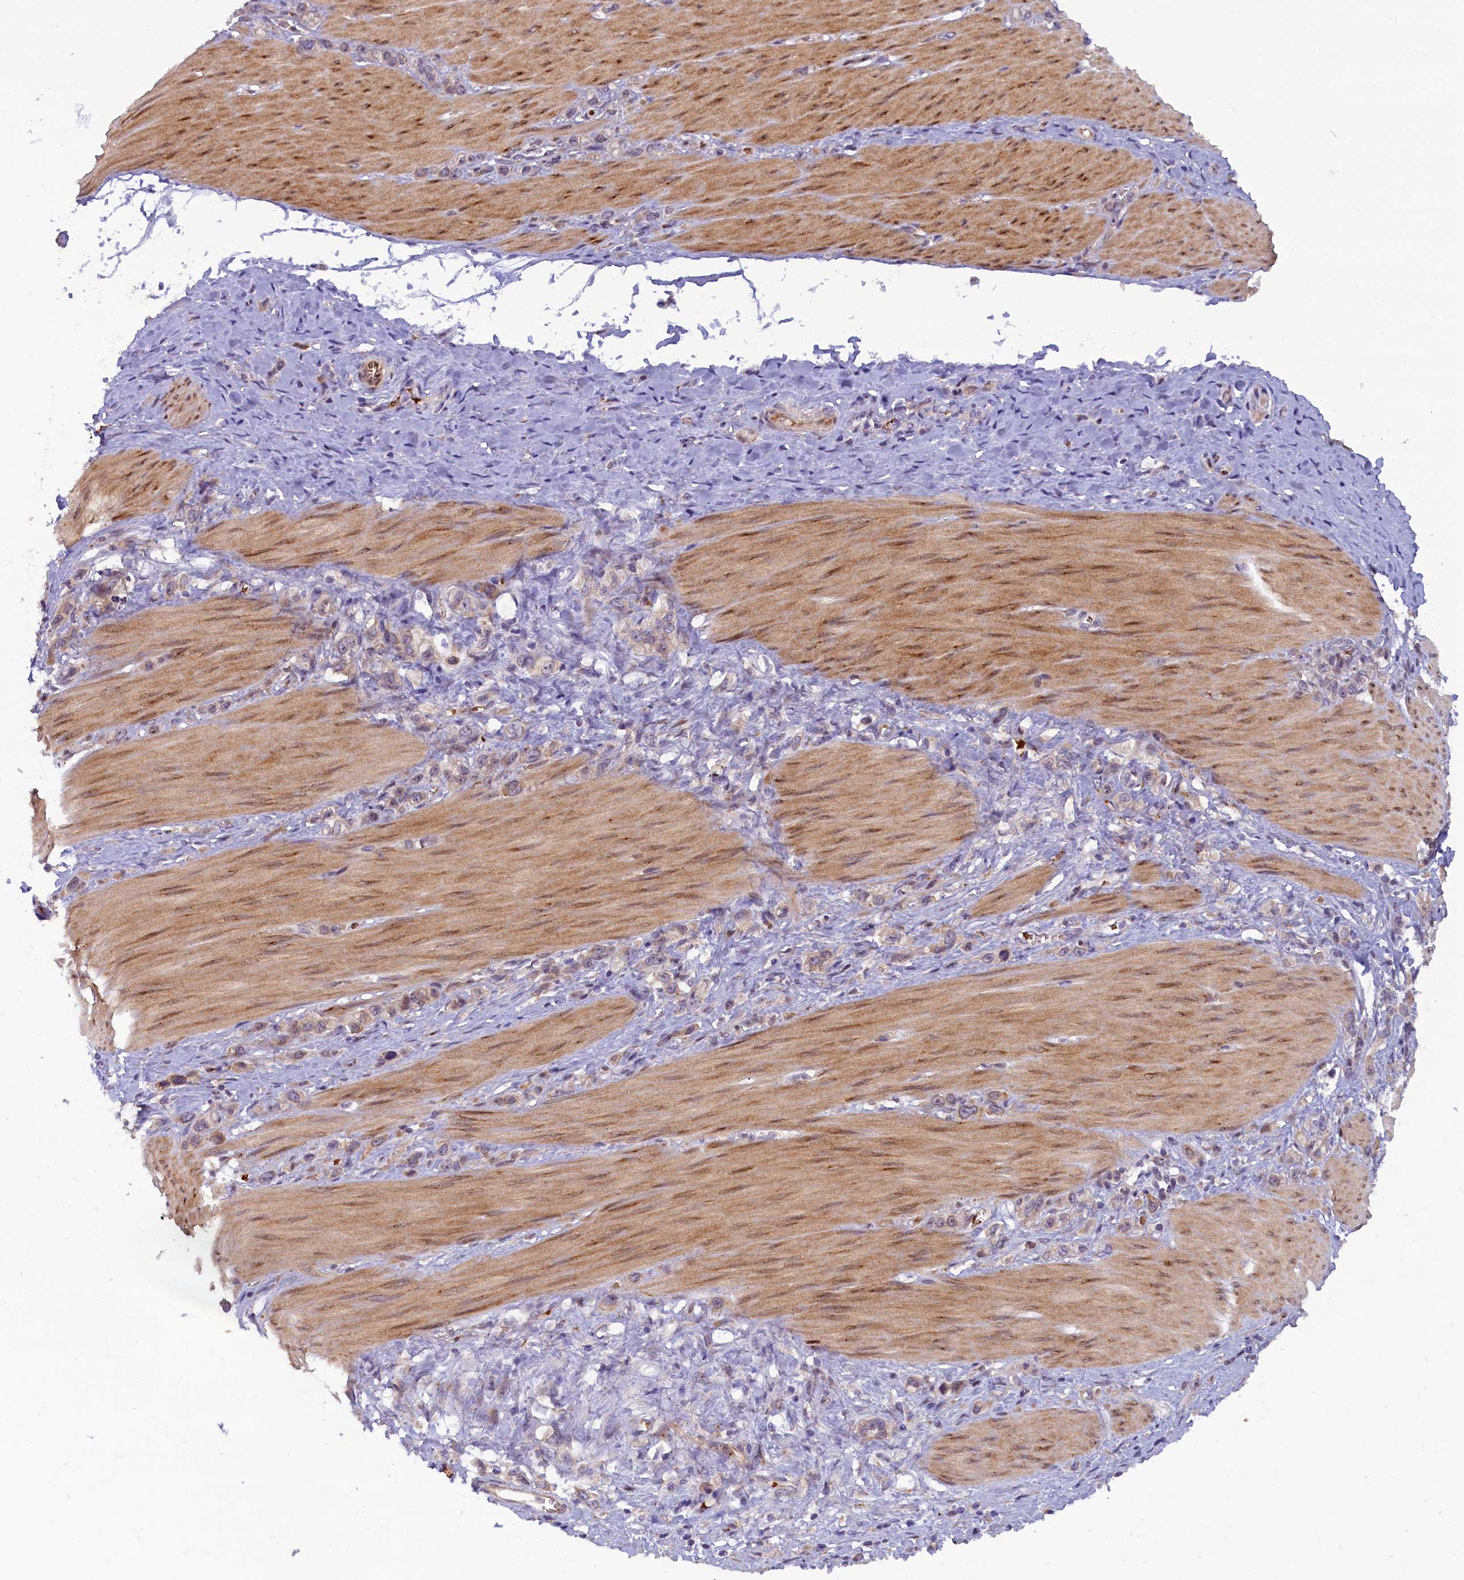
{"staining": {"intensity": "weak", "quantity": "25%-75%", "location": "cytoplasmic/membranous"}, "tissue": "stomach cancer", "cell_type": "Tumor cells", "image_type": "cancer", "snomed": [{"axis": "morphology", "description": "Adenocarcinoma, NOS"}, {"axis": "topography", "description": "Stomach"}], "caption": "DAB (3,3'-diaminobenzidine) immunohistochemical staining of human stomach cancer (adenocarcinoma) displays weak cytoplasmic/membranous protein staining in about 25%-75% of tumor cells.", "gene": "CCDC9B", "patient": {"sex": "female", "age": 65}}